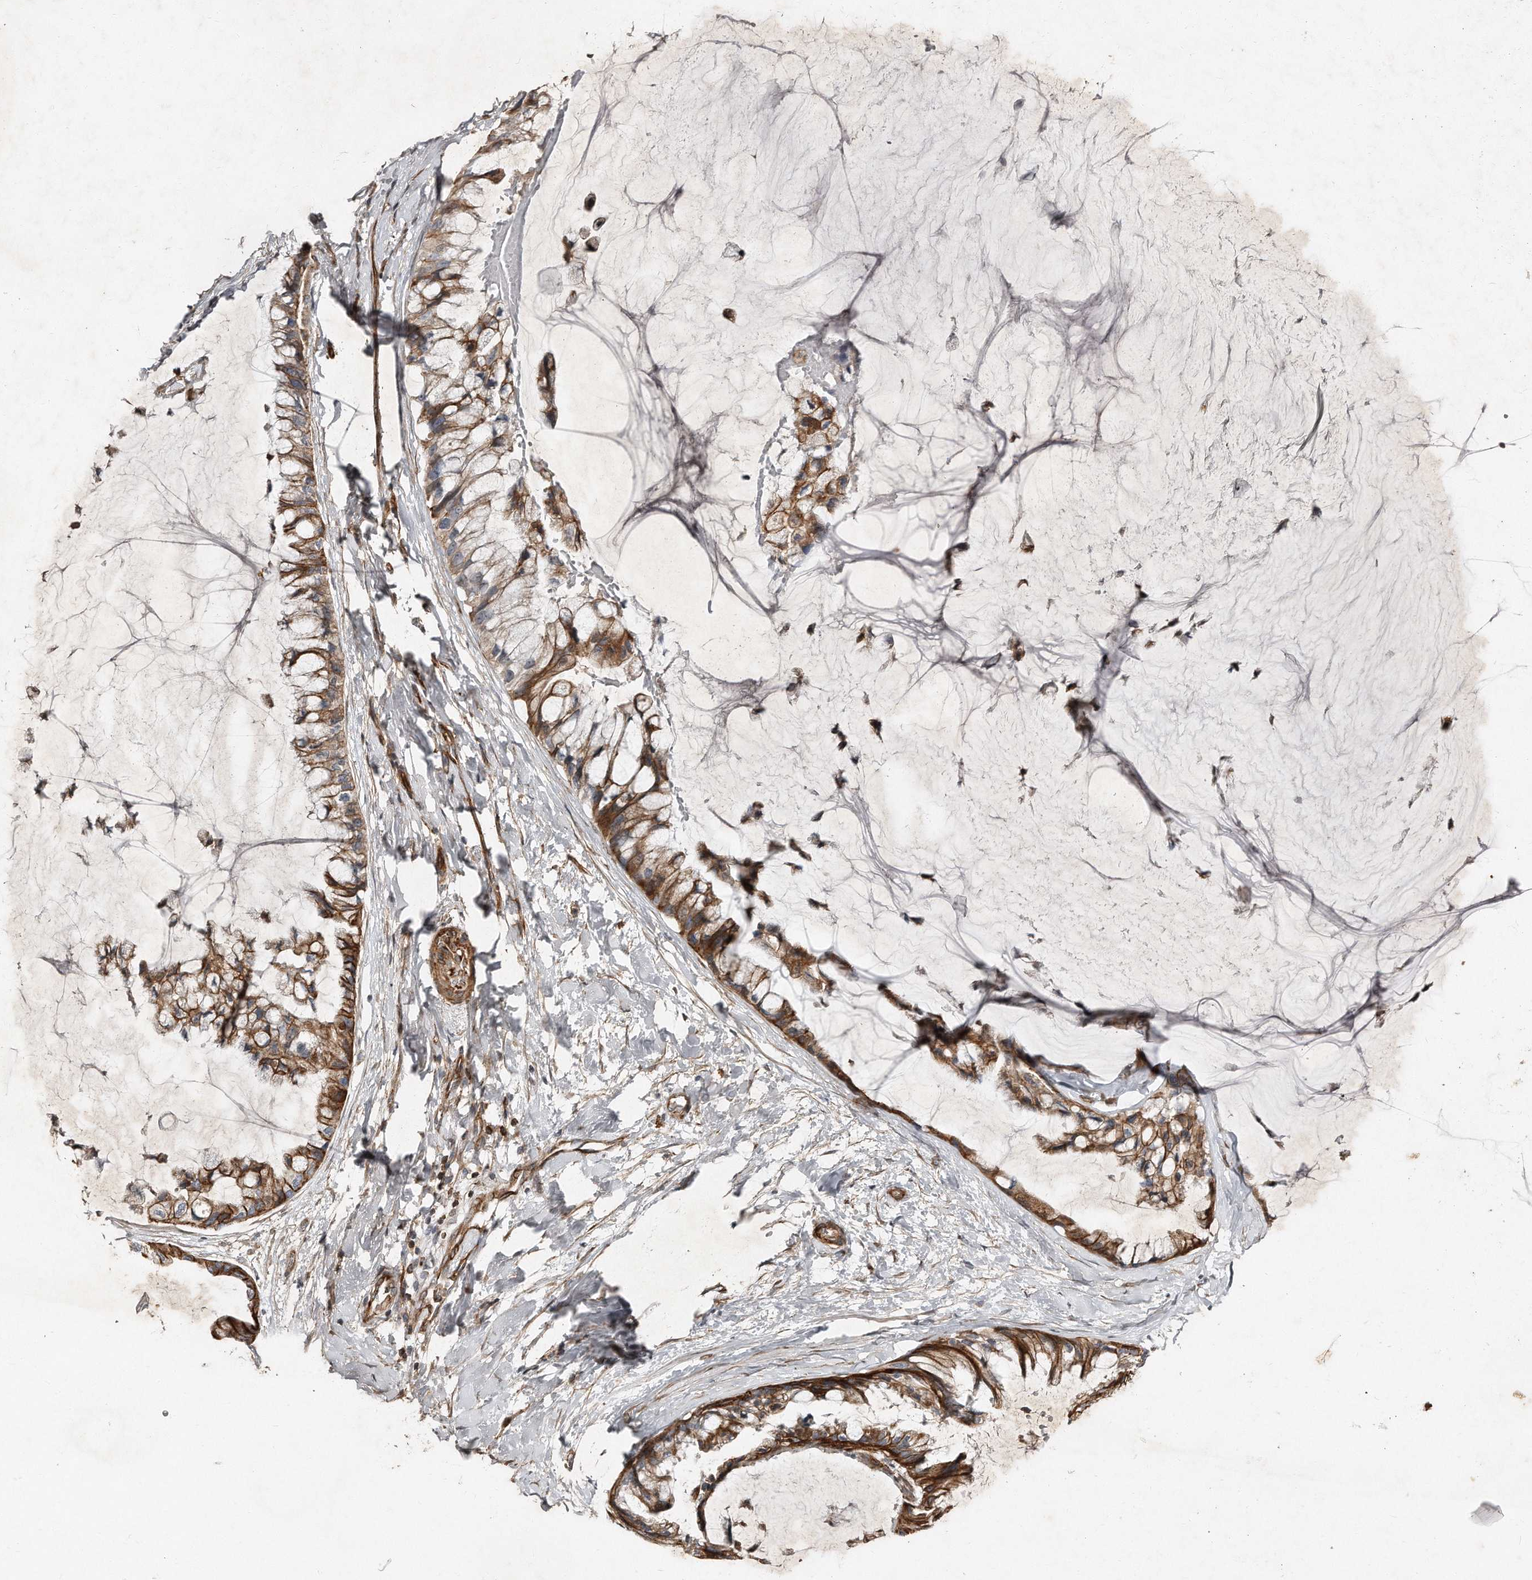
{"staining": {"intensity": "moderate", "quantity": ">75%", "location": "cytoplasmic/membranous"}, "tissue": "ovarian cancer", "cell_type": "Tumor cells", "image_type": "cancer", "snomed": [{"axis": "morphology", "description": "Cystadenocarcinoma, mucinous, NOS"}, {"axis": "topography", "description": "Ovary"}], "caption": "Human ovarian cancer (mucinous cystadenocarcinoma) stained with a brown dye displays moderate cytoplasmic/membranous positive staining in about >75% of tumor cells.", "gene": "SNAP47", "patient": {"sex": "female", "age": 39}}